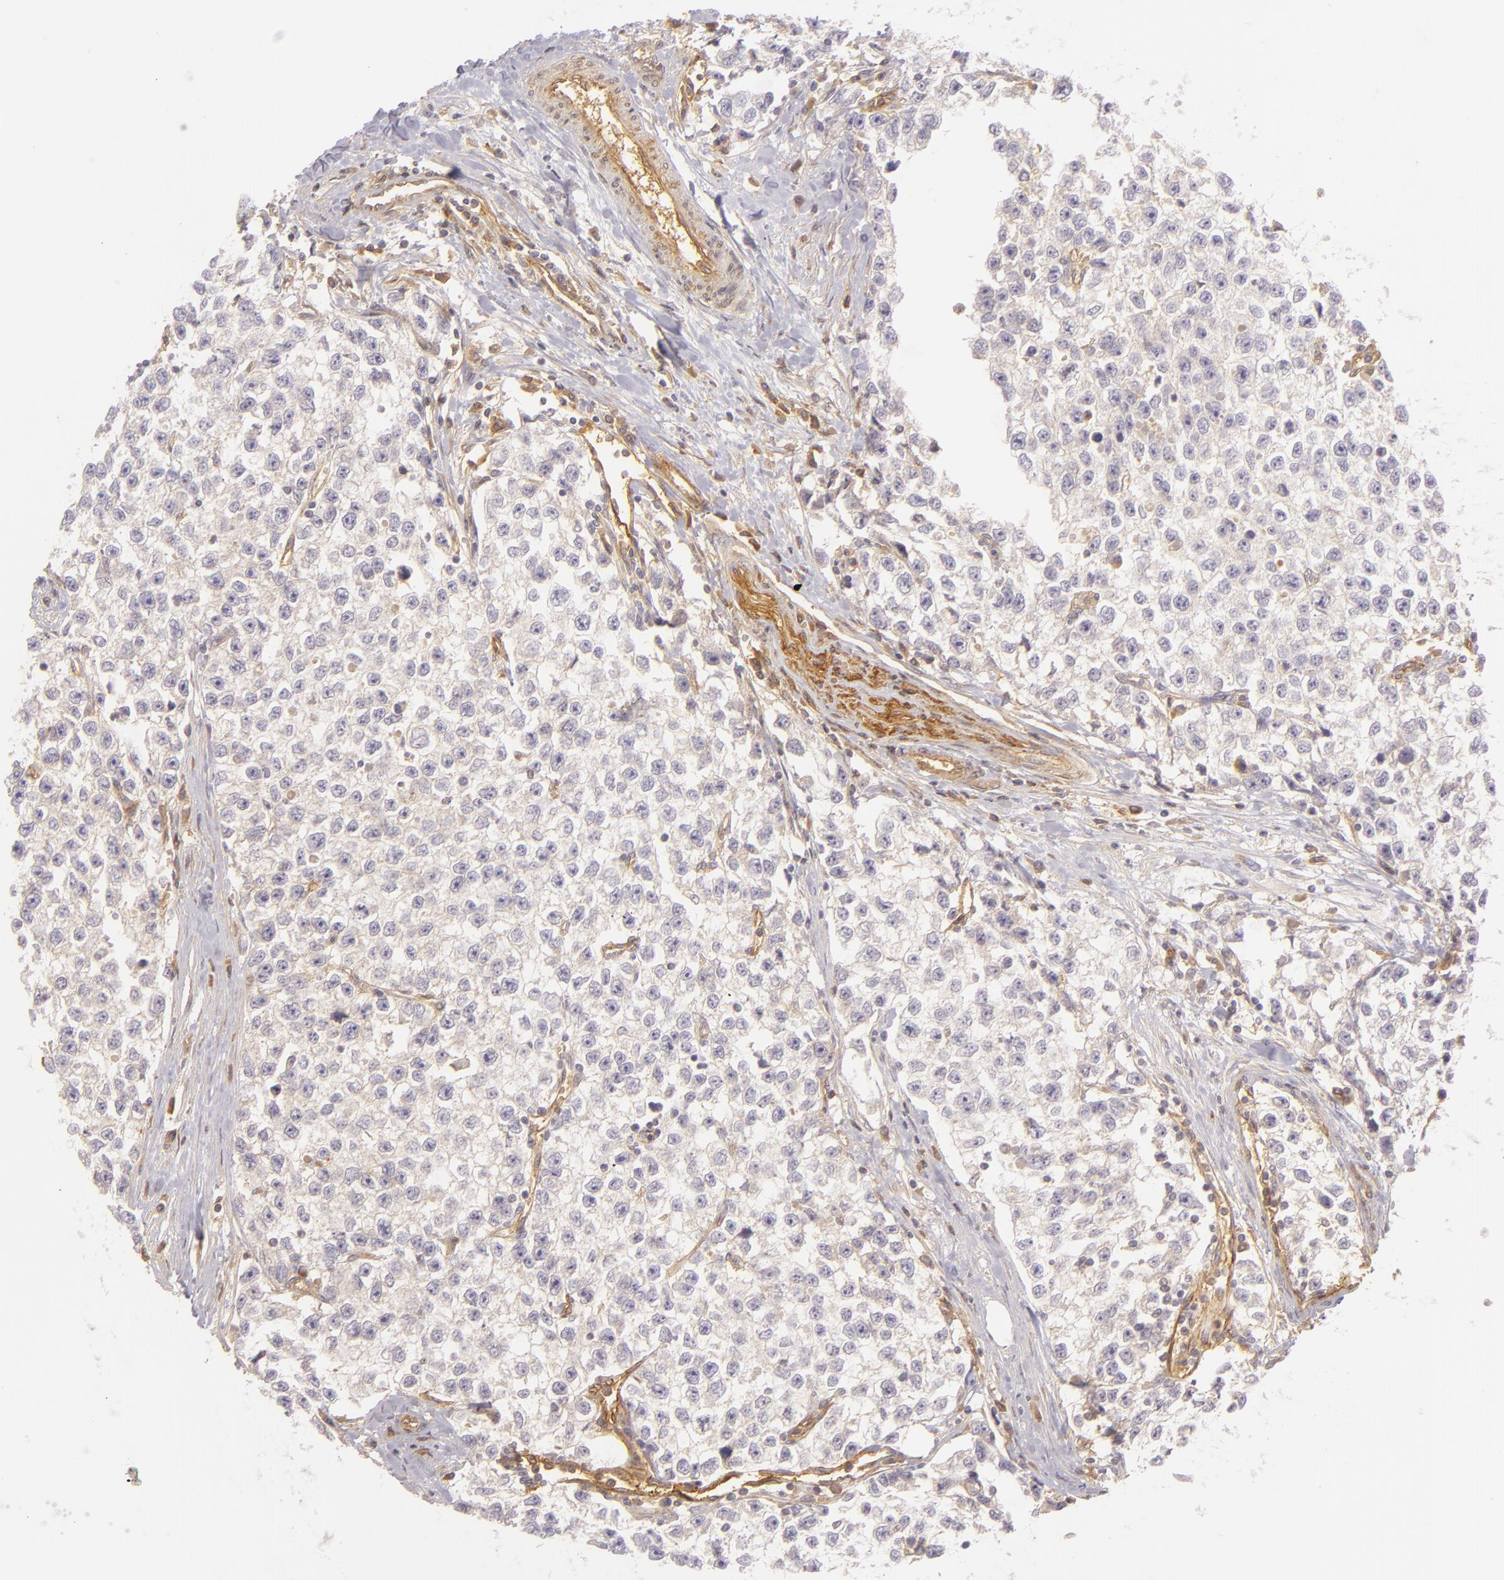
{"staining": {"intensity": "negative", "quantity": "none", "location": "none"}, "tissue": "testis cancer", "cell_type": "Tumor cells", "image_type": "cancer", "snomed": [{"axis": "morphology", "description": "Seminoma, NOS"}, {"axis": "morphology", "description": "Carcinoma, Embryonal, NOS"}, {"axis": "topography", "description": "Testis"}], "caption": "This is an IHC micrograph of human testis cancer (seminoma). There is no positivity in tumor cells.", "gene": "CD59", "patient": {"sex": "male", "age": 30}}